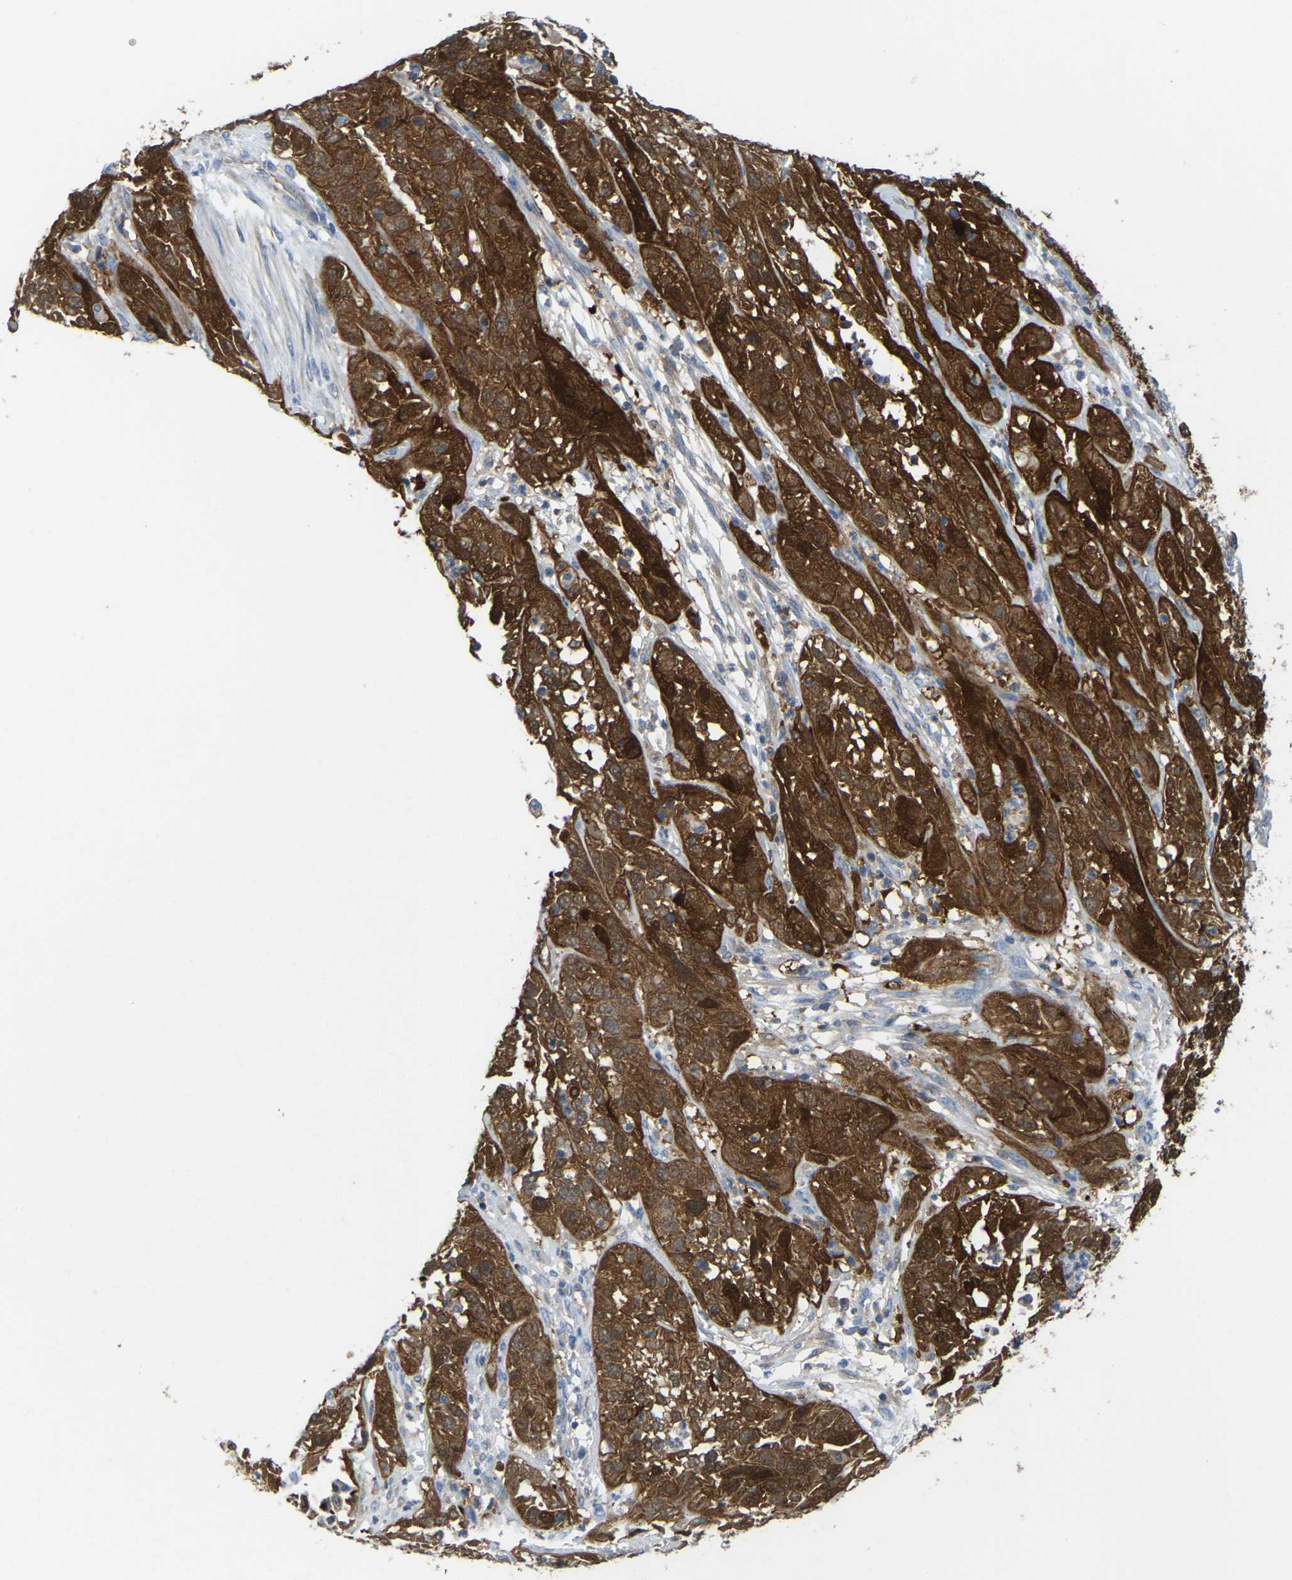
{"staining": {"intensity": "strong", "quantity": ">75%", "location": "cytoplasmic/membranous"}, "tissue": "cervical cancer", "cell_type": "Tumor cells", "image_type": "cancer", "snomed": [{"axis": "morphology", "description": "Squamous cell carcinoma, NOS"}, {"axis": "topography", "description": "Cervix"}], "caption": "Immunohistochemistry (IHC) of squamous cell carcinoma (cervical) demonstrates high levels of strong cytoplasmic/membranous staining in approximately >75% of tumor cells. (DAB (3,3'-diaminobenzidine) = brown stain, brightfield microscopy at high magnification).", "gene": "SERPINB5", "patient": {"sex": "female", "age": 32}}